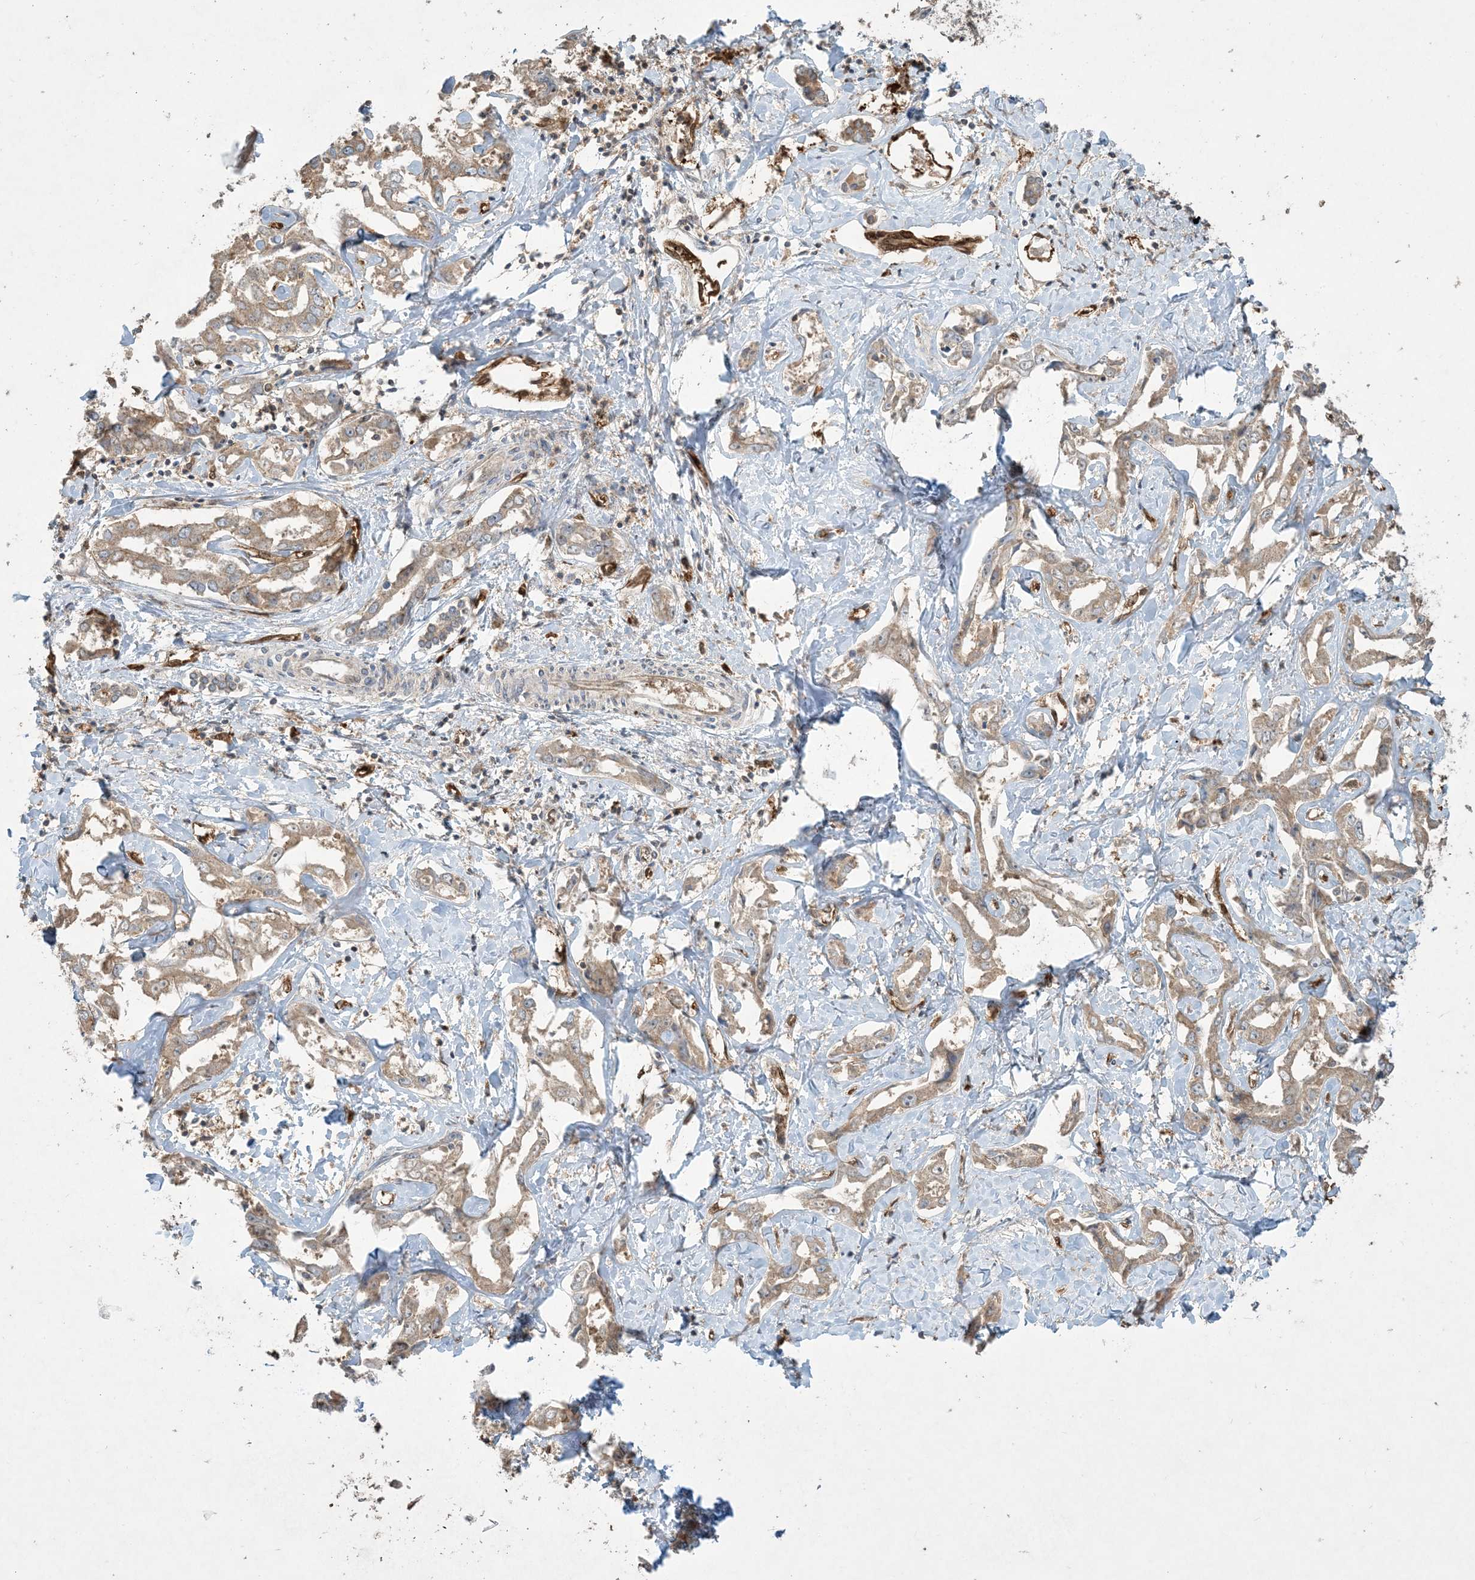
{"staining": {"intensity": "weak", "quantity": ">75%", "location": "cytoplasmic/membranous"}, "tissue": "liver cancer", "cell_type": "Tumor cells", "image_type": "cancer", "snomed": [{"axis": "morphology", "description": "Cholangiocarcinoma"}, {"axis": "topography", "description": "Liver"}], "caption": "This is an image of immunohistochemistry (IHC) staining of cholangiocarcinoma (liver), which shows weak positivity in the cytoplasmic/membranous of tumor cells.", "gene": "PPM1F", "patient": {"sex": "male", "age": 59}}